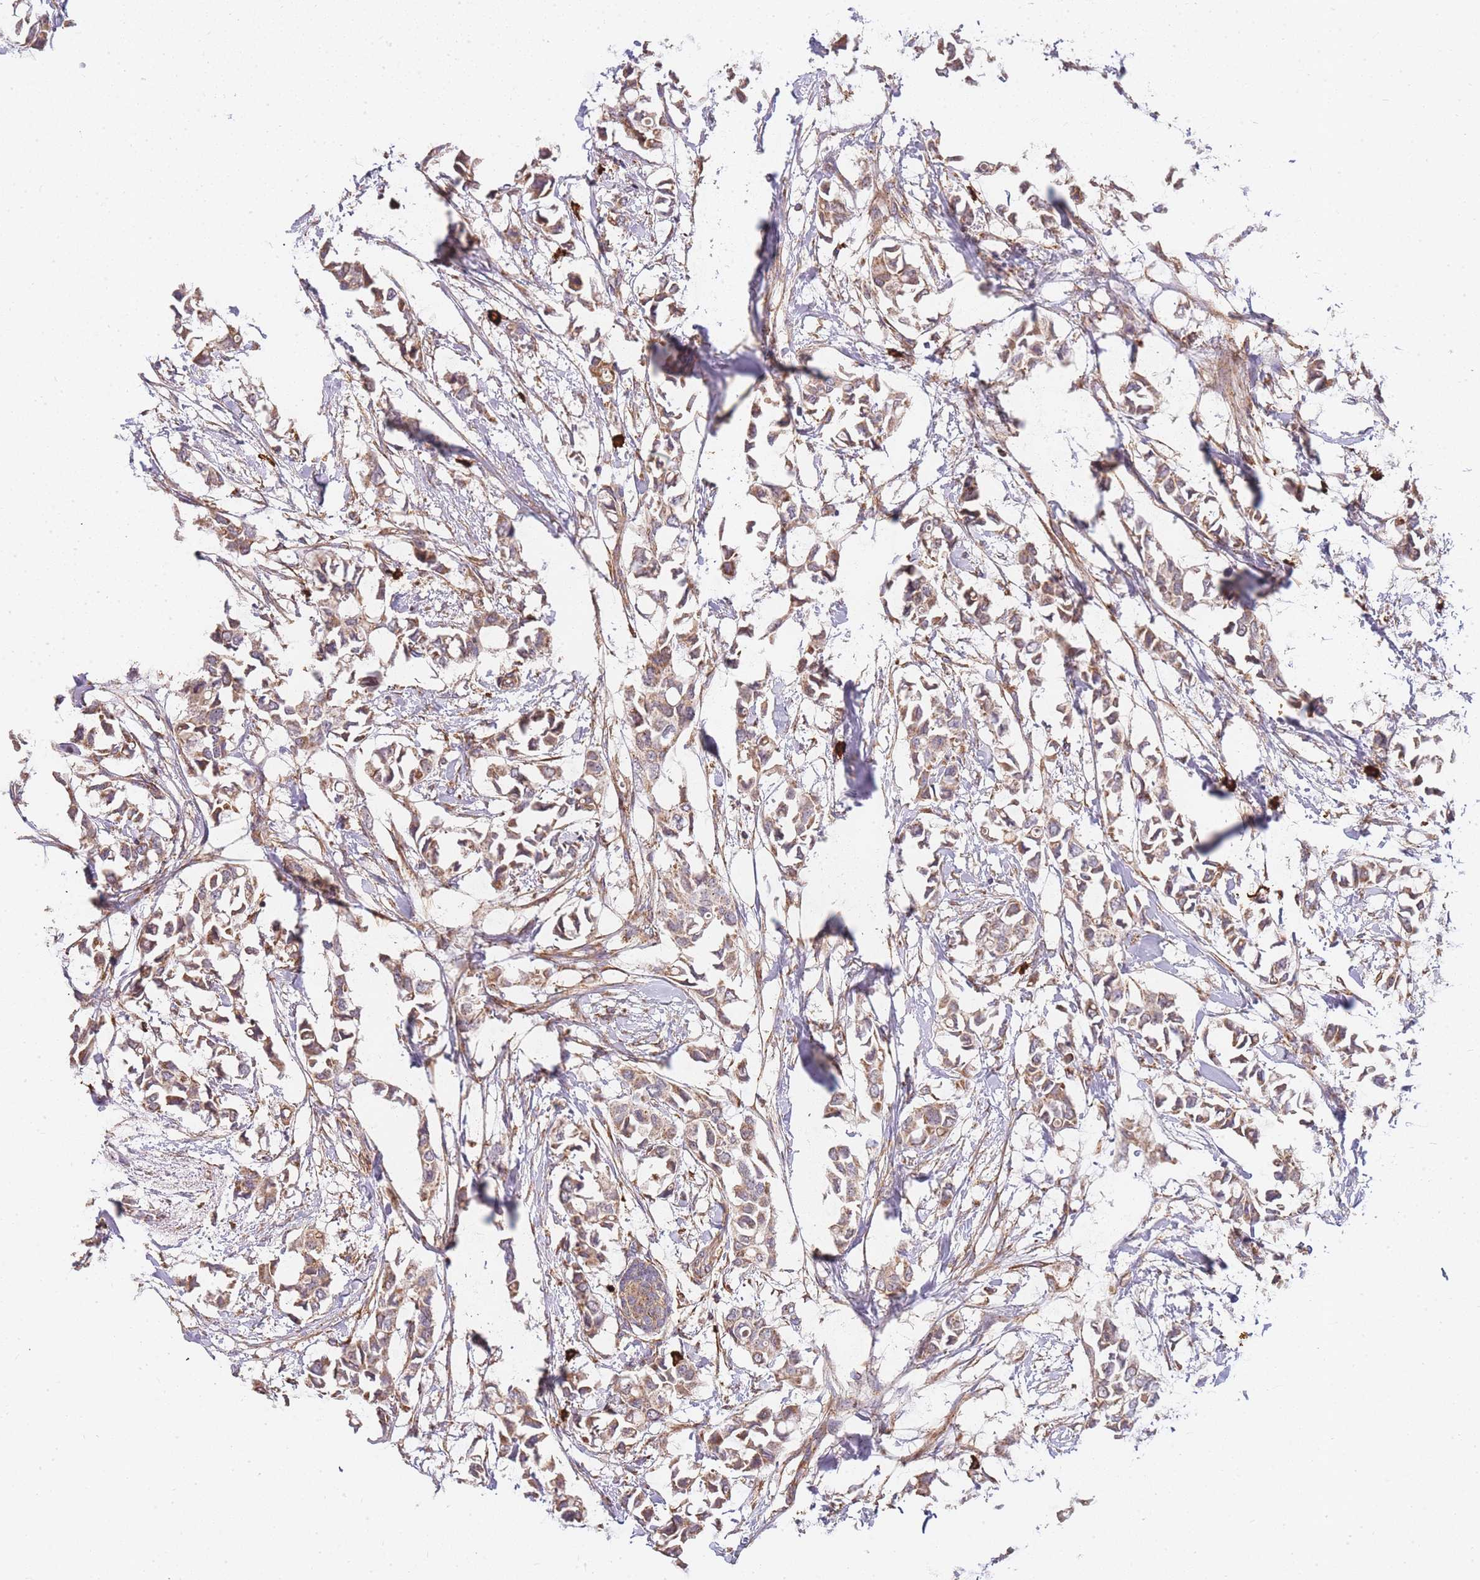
{"staining": {"intensity": "moderate", "quantity": ">75%", "location": "cytoplasmic/membranous"}, "tissue": "breast cancer", "cell_type": "Tumor cells", "image_type": "cancer", "snomed": [{"axis": "morphology", "description": "Duct carcinoma"}, {"axis": "topography", "description": "Breast"}], "caption": "The micrograph demonstrates immunohistochemical staining of invasive ductal carcinoma (breast). There is moderate cytoplasmic/membranous staining is identified in approximately >75% of tumor cells.", "gene": "ADCY9", "patient": {"sex": "female", "age": 41}}